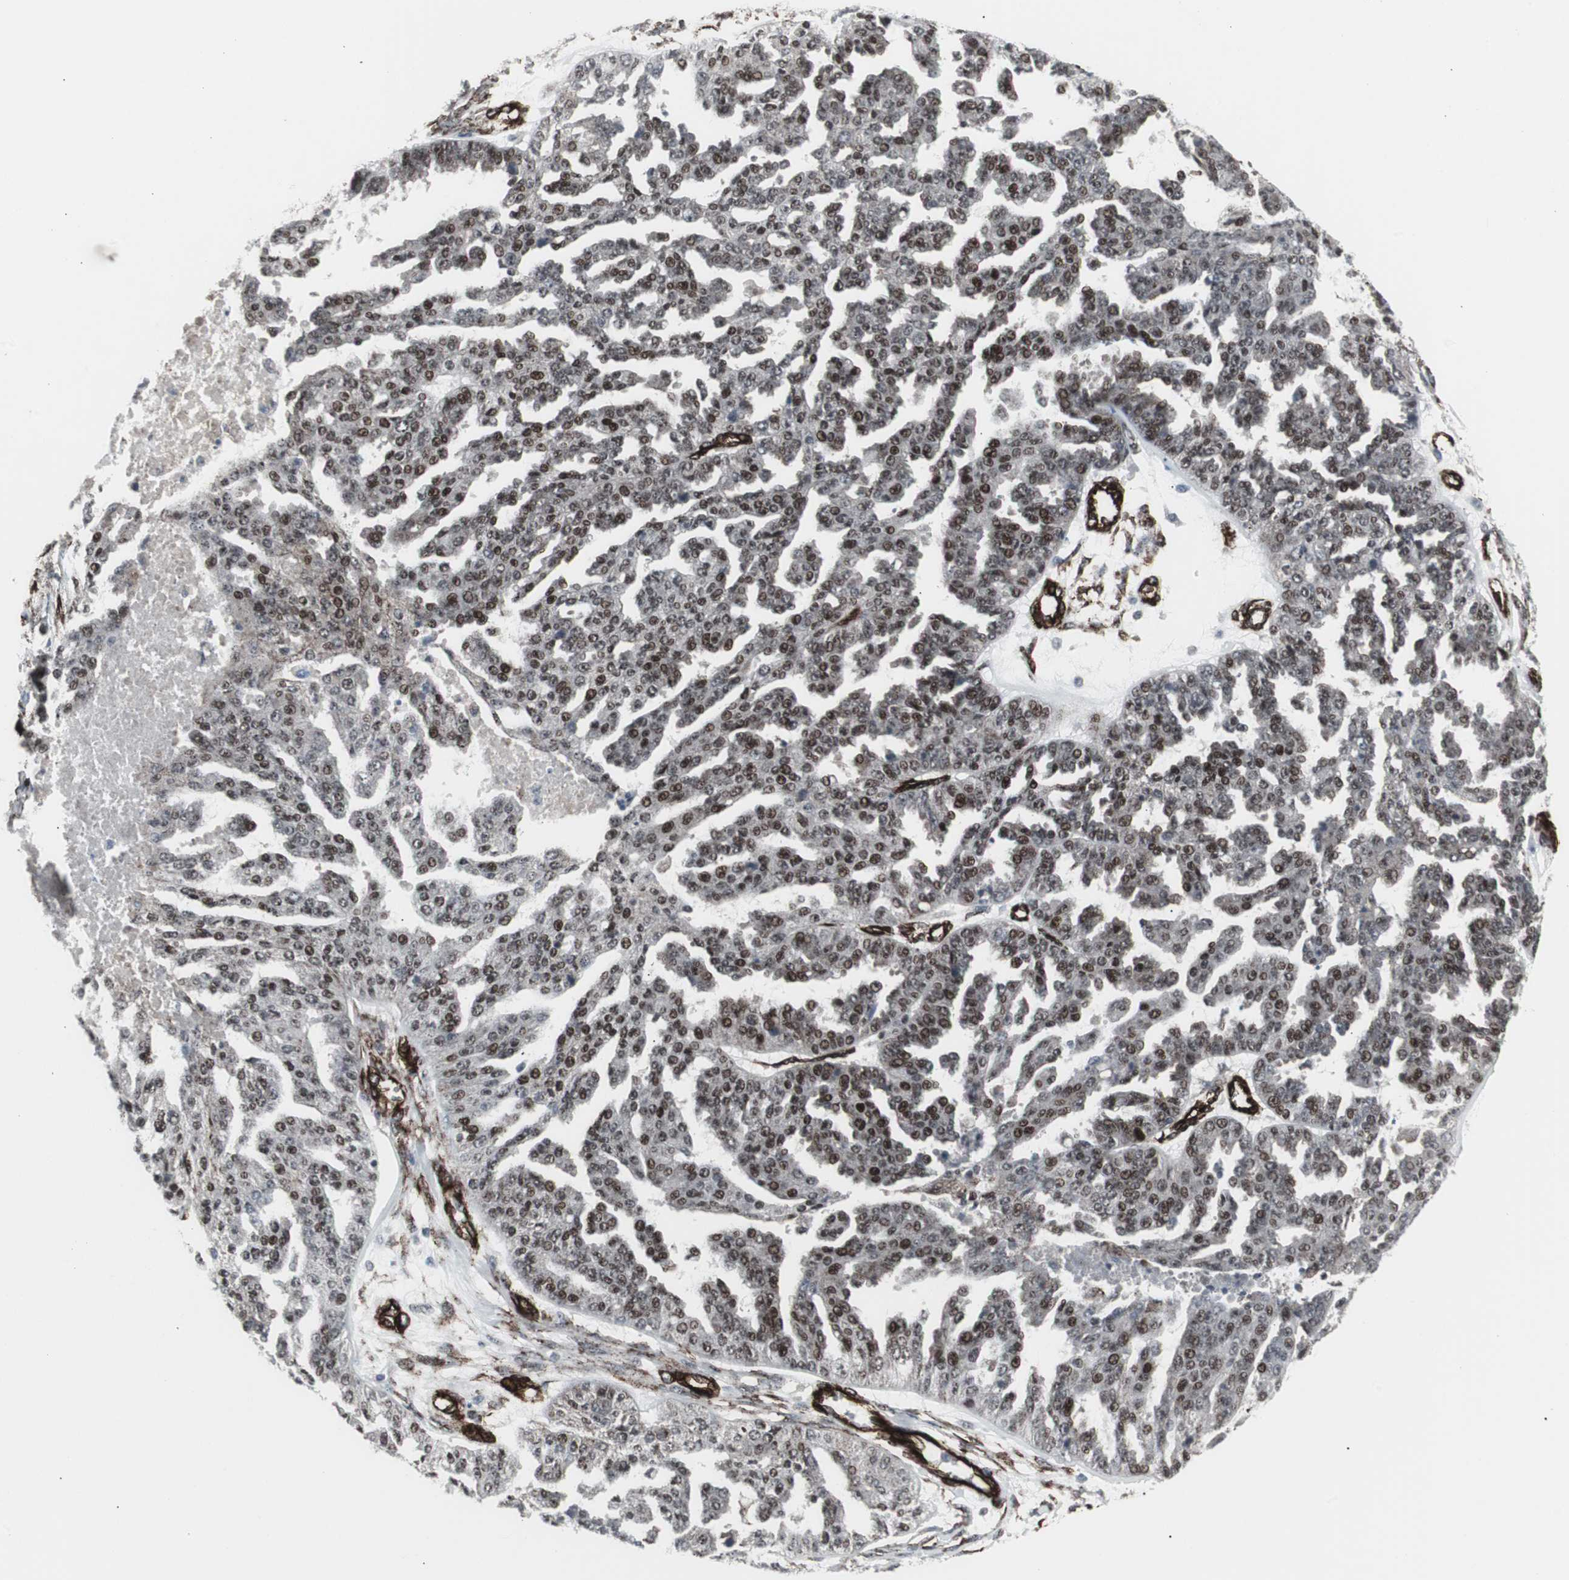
{"staining": {"intensity": "moderate", "quantity": ">75%", "location": "nuclear"}, "tissue": "ovarian cancer", "cell_type": "Tumor cells", "image_type": "cancer", "snomed": [{"axis": "morphology", "description": "Cystadenocarcinoma, serous, NOS"}, {"axis": "topography", "description": "Ovary"}], "caption": "This histopathology image shows IHC staining of ovarian cancer, with medium moderate nuclear positivity in about >75% of tumor cells.", "gene": "PDGFA", "patient": {"sex": "female", "age": 58}}